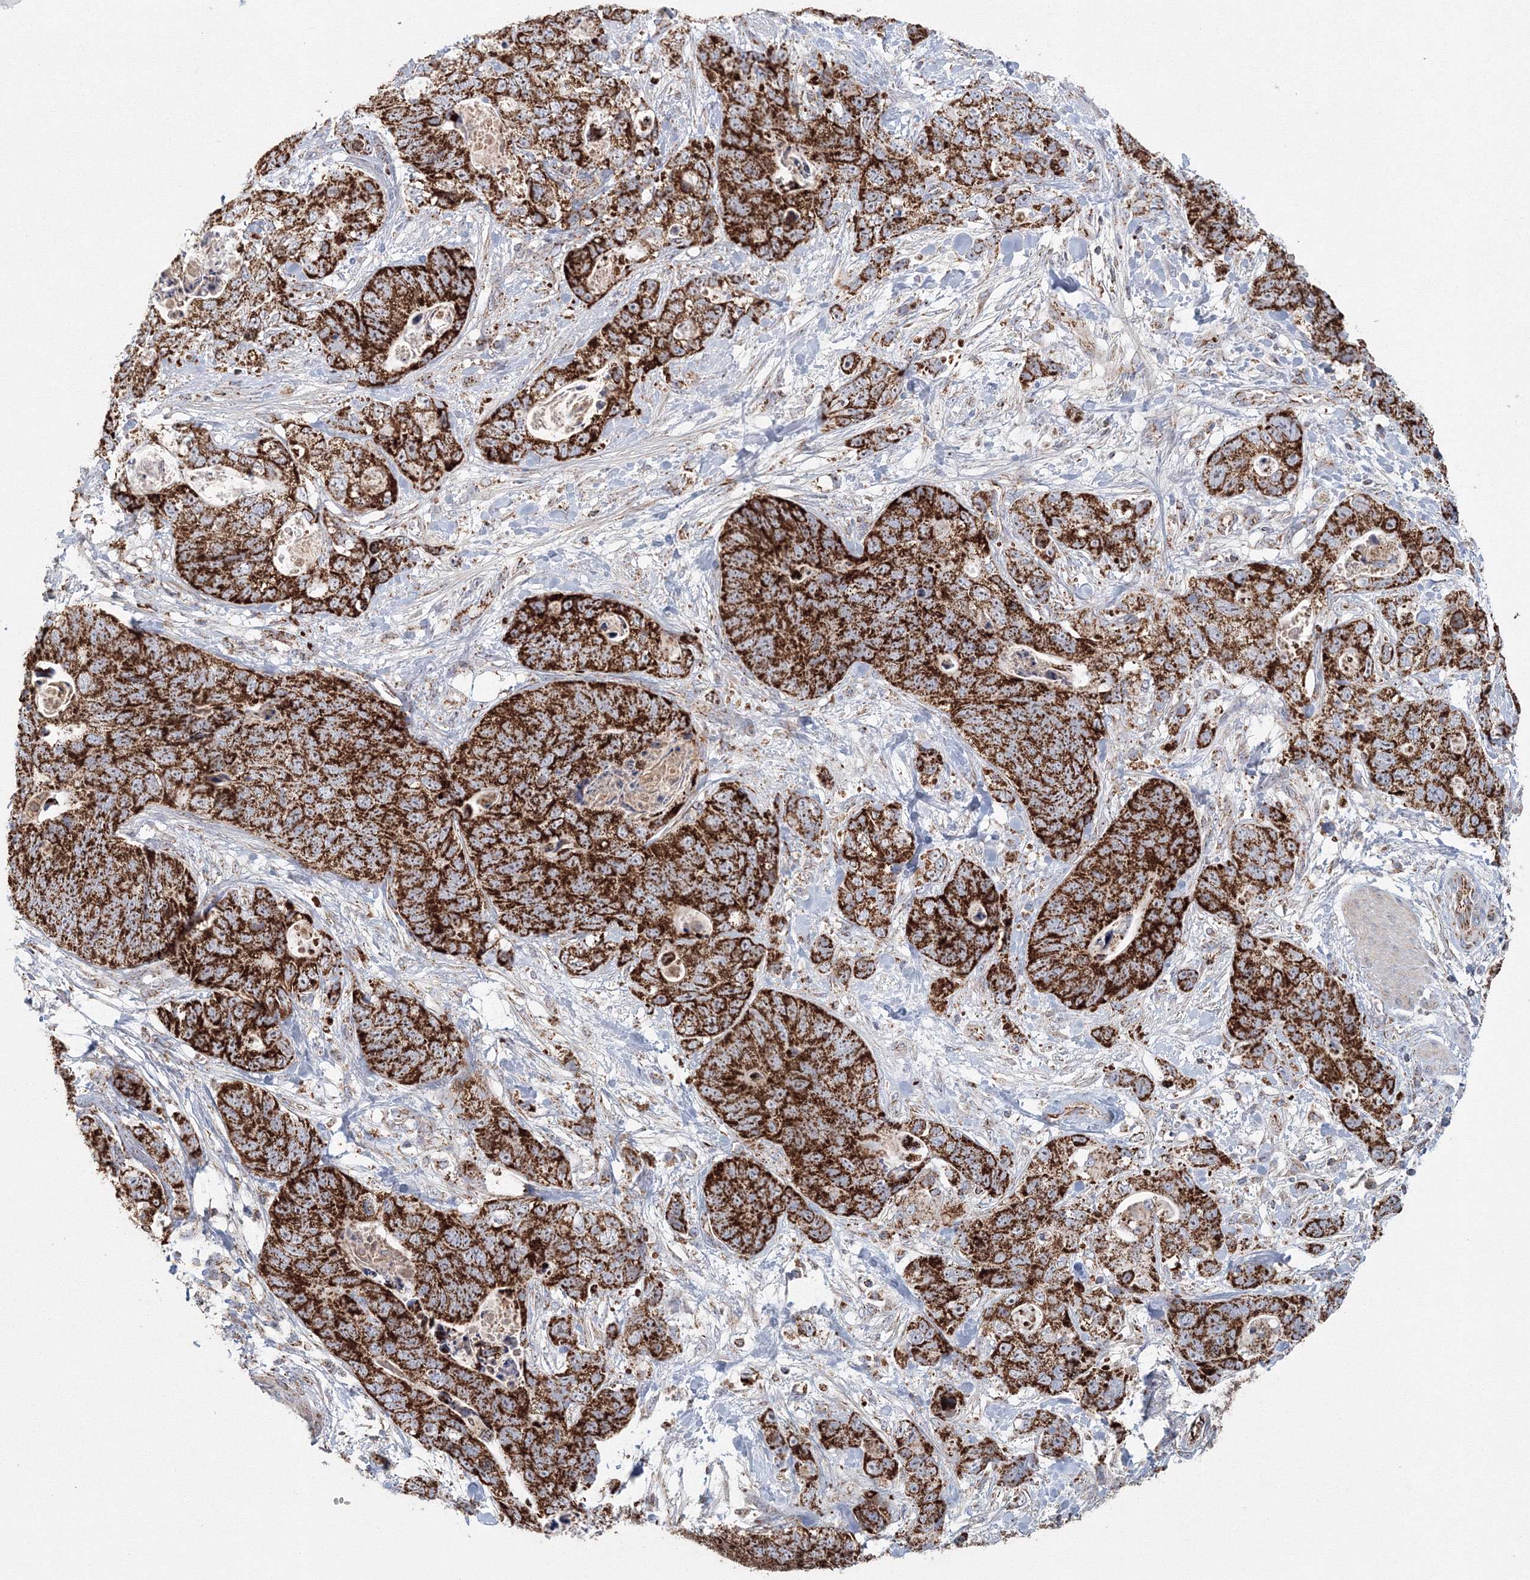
{"staining": {"intensity": "strong", "quantity": ">75%", "location": "cytoplasmic/membranous"}, "tissue": "stomach cancer", "cell_type": "Tumor cells", "image_type": "cancer", "snomed": [{"axis": "morphology", "description": "Normal tissue, NOS"}, {"axis": "morphology", "description": "Adenocarcinoma, NOS"}, {"axis": "topography", "description": "Stomach"}], "caption": "This photomicrograph reveals immunohistochemistry staining of human stomach cancer (adenocarcinoma), with high strong cytoplasmic/membranous positivity in approximately >75% of tumor cells.", "gene": "GRPEL1", "patient": {"sex": "female", "age": 89}}